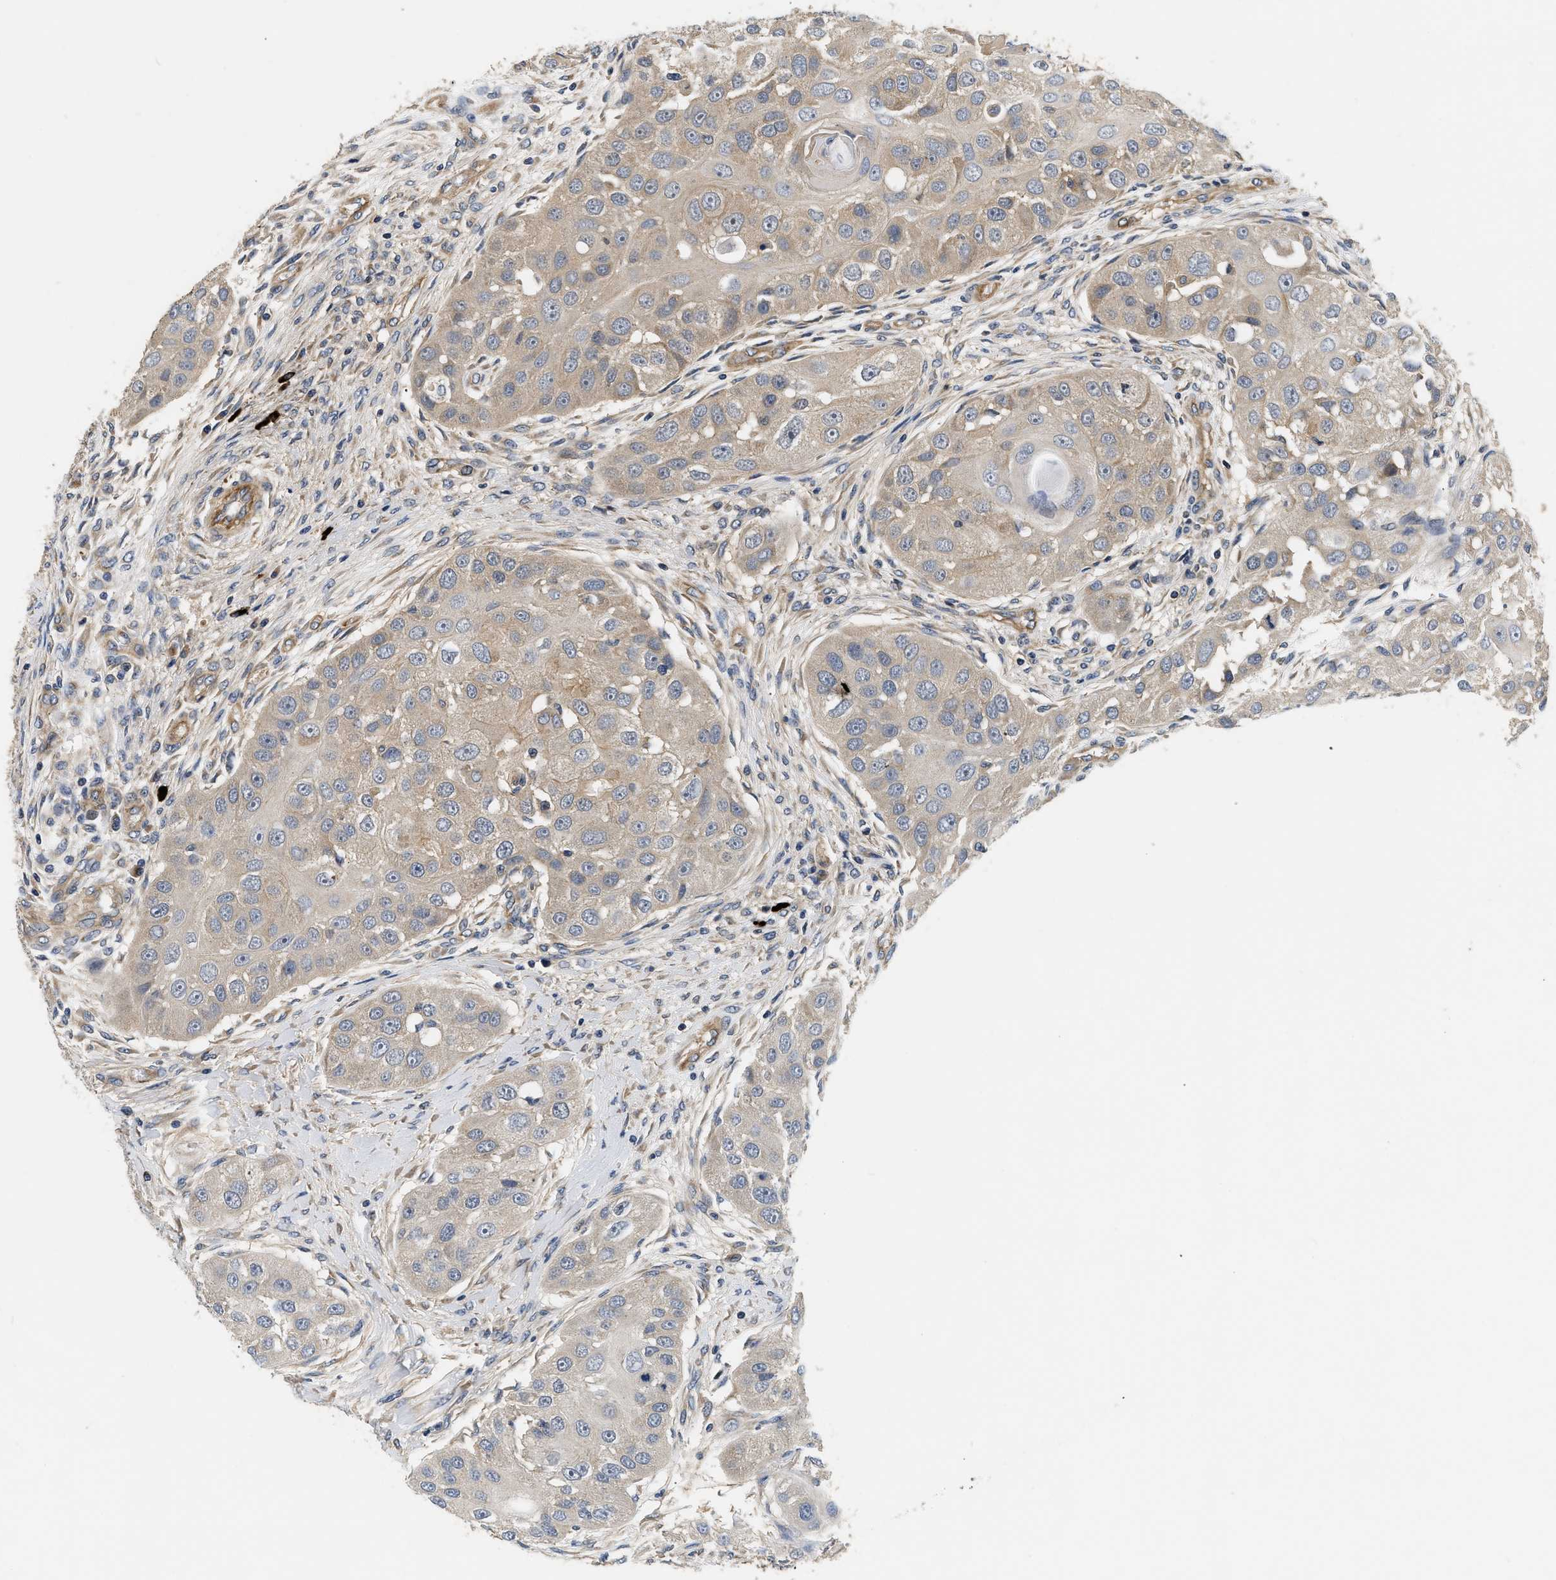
{"staining": {"intensity": "weak", "quantity": ">75%", "location": "cytoplasmic/membranous"}, "tissue": "head and neck cancer", "cell_type": "Tumor cells", "image_type": "cancer", "snomed": [{"axis": "morphology", "description": "Normal tissue, NOS"}, {"axis": "morphology", "description": "Squamous cell carcinoma, NOS"}, {"axis": "topography", "description": "Skeletal muscle"}, {"axis": "topography", "description": "Head-Neck"}], "caption": "Head and neck cancer stained for a protein displays weak cytoplasmic/membranous positivity in tumor cells. (DAB IHC, brown staining for protein, blue staining for nuclei).", "gene": "NME6", "patient": {"sex": "male", "age": 51}}